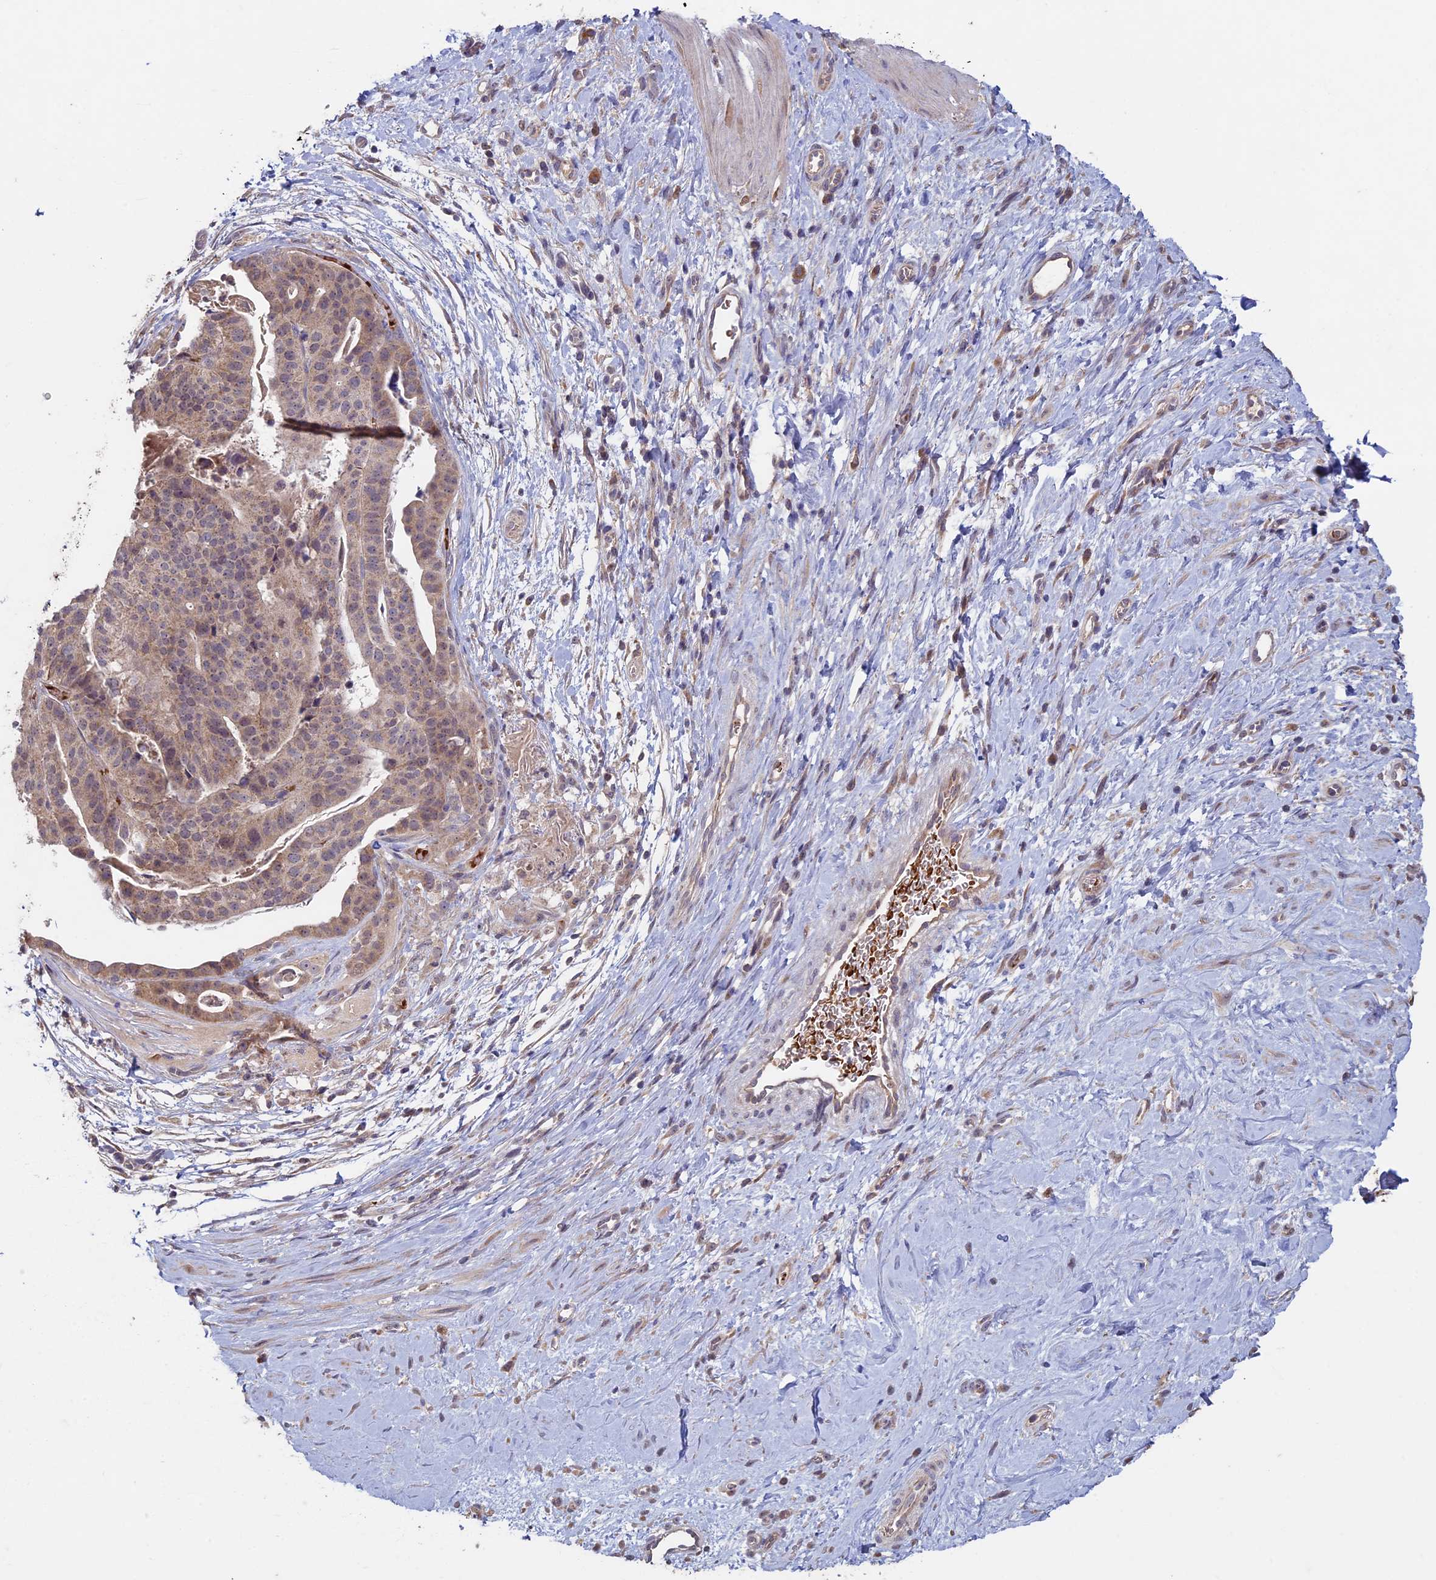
{"staining": {"intensity": "weak", "quantity": "25%-75%", "location": "cytoplasmic/membranous"}, "tissue": "stomach cancer", "cell_type": "Tumor cells", "image_type": "cancer", "snomed": [{"axis": "morphology", "description": "Adenocarcinoma, NOS"}, {"axis": "topography", "description": "Stomach"}], "caption": "Stomach cancer (adenocarcinoma) stained with DAB (3,3'-diaminobenzidine) immunohistochemistry shows low levels of weak cytoplasmic/membranous staining in about 25%-75% of tumor cells. (DAB IHC with brightfield microscopy, high magnification).", "gene": "RCCD1", "patient": {"sex": "male", "age": 48}}